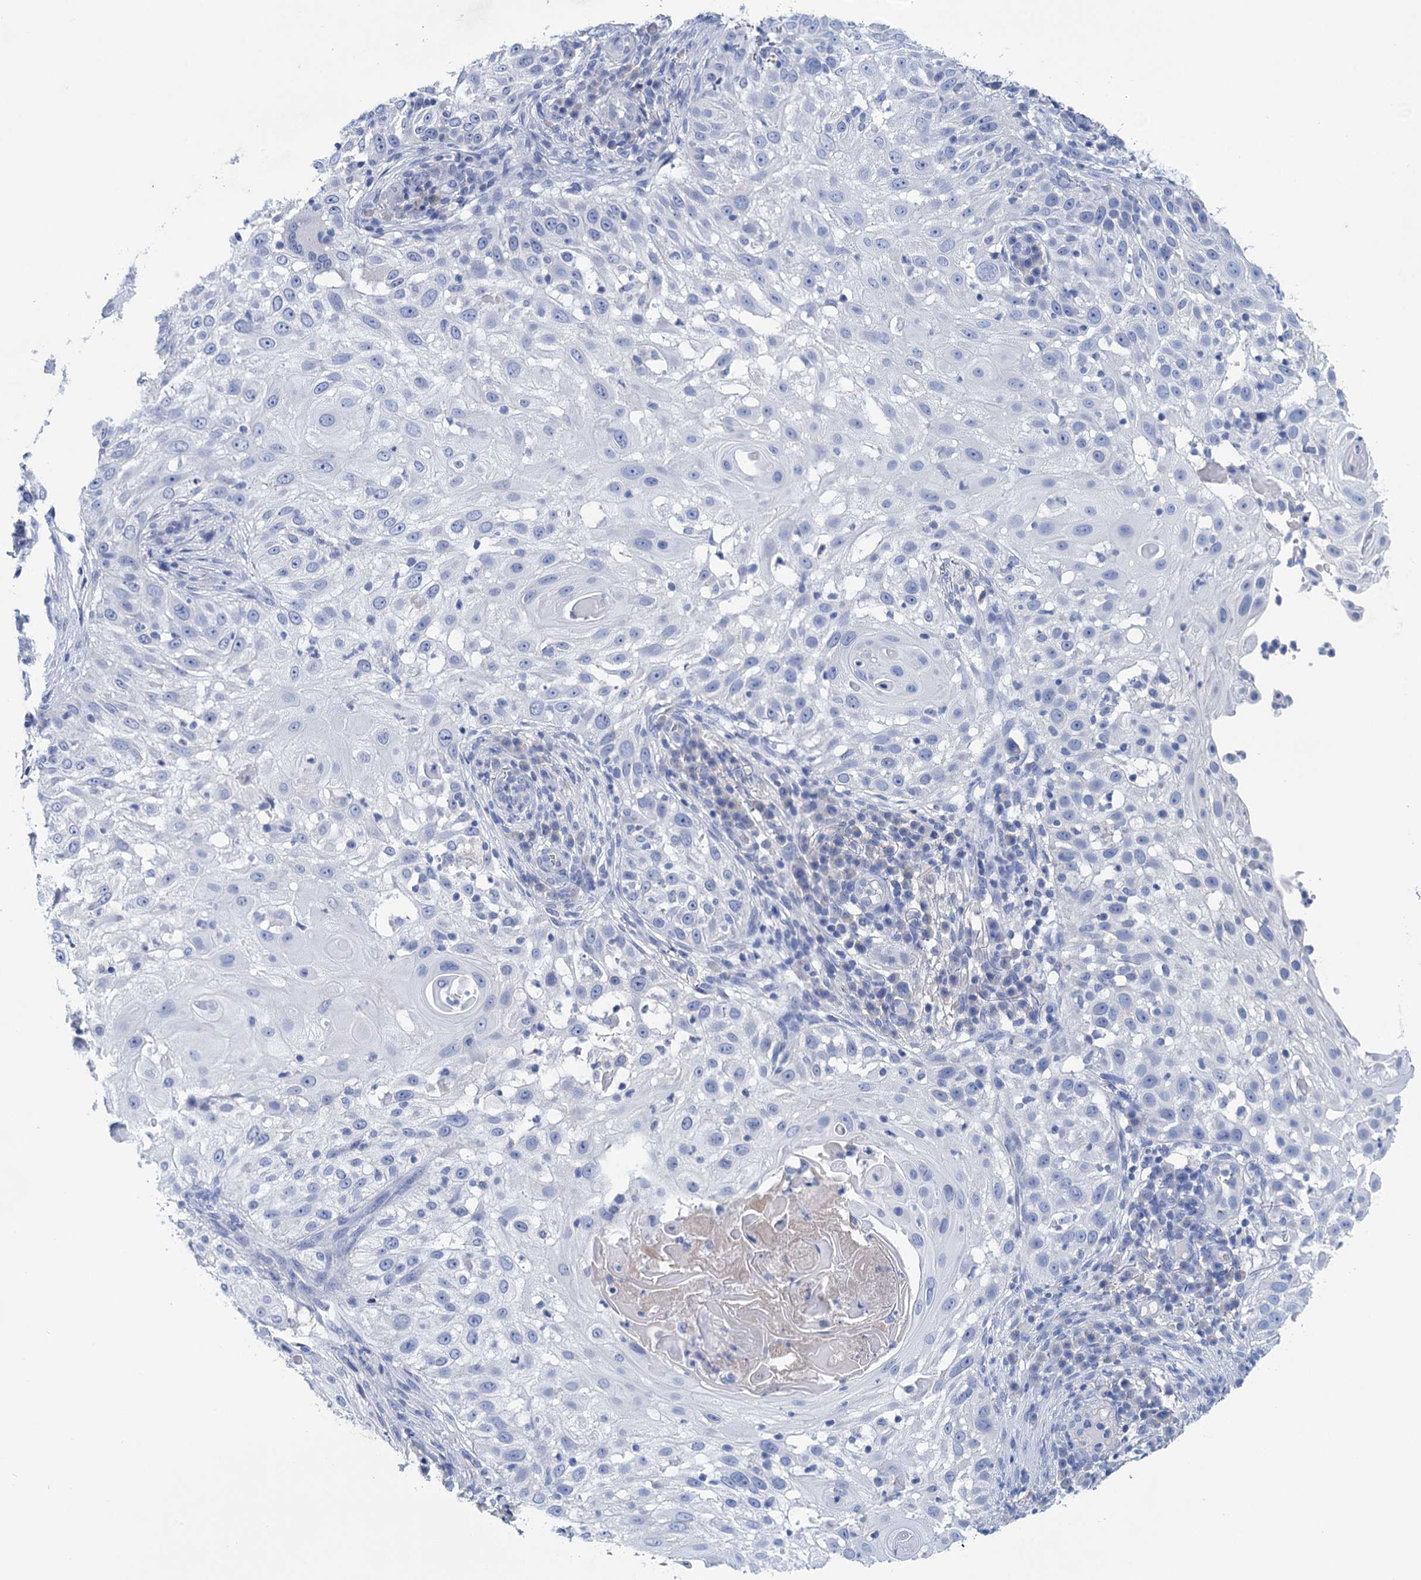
{"staining": {"intensity": "negative", "quantity": "none", "location": "none"}, "tissue": "skin cancer", "cell_type": "Tumor cells", "image_type": "cancer", "snomed": [{"axis": "morphology", "description": "Squamous cell carcinoma, NOS"}, {"axis": "topography", "description": "Skin"}], "caption": "Human skin cancer stained for a protein using immunohistochemistry (IHC) displays no expression in tumor cells.", "gene": "MYOZ3", "patient": {"sex": "female", "age": 44}}